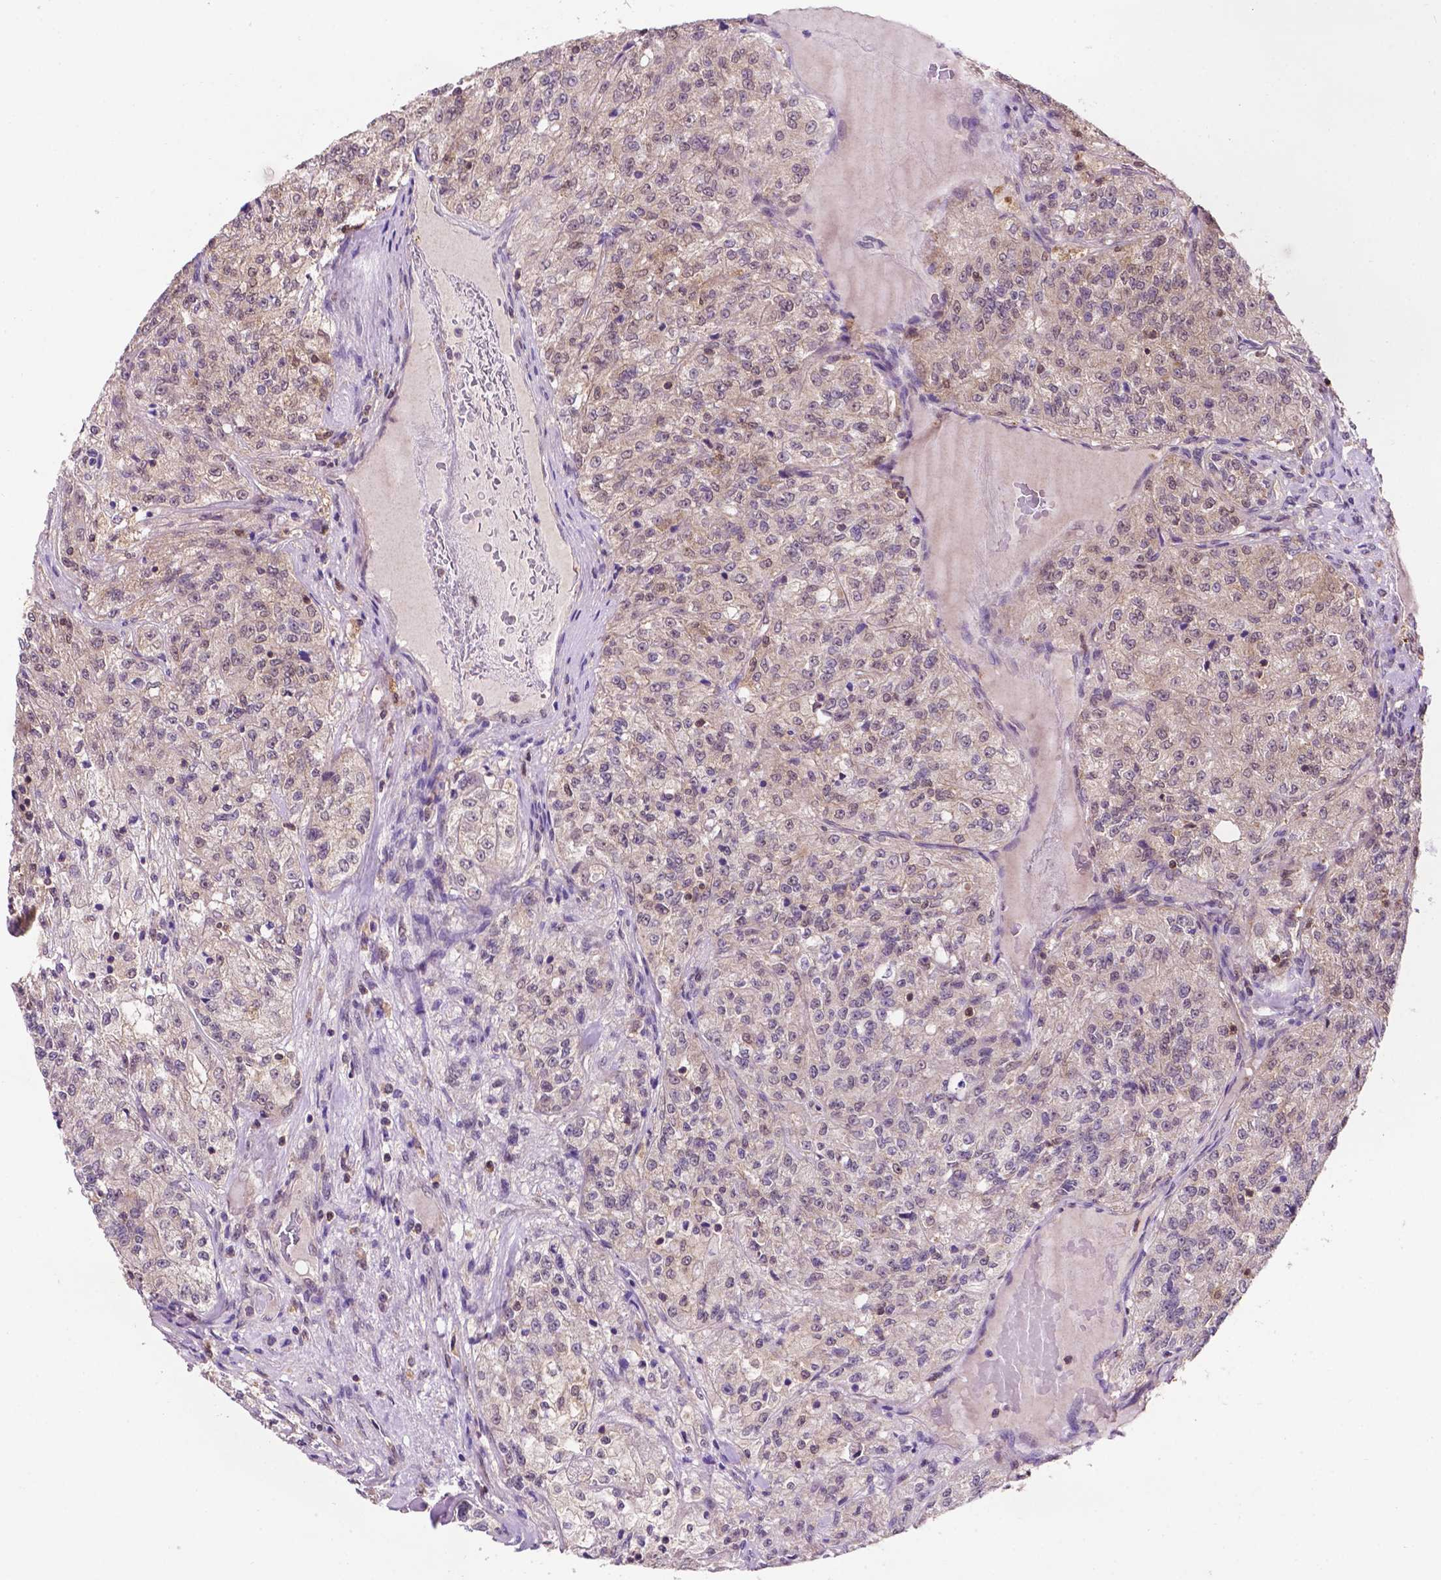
{"staining": {"intensity": "moderate", "quantity": "<25%", "location": "cytoplasmic/membranous,nuclear"}, "tissue": "renal cancer", "cell_type": "Tumor cells", "image_type": "cancer", "snomed": [{"axis": "morphology", "description": "Adenocarcinoma, NOS"}, {"axis": "topography", "description": "Kidney"}], "caption": "Brown immunohistochemical staining in renal adenocarcinoma reveals moderate cytoplasmic/membranous and nuclear positivity in approximately <25% of tumor cells. The protein of interest is stained brown, and the nuclei are stained in blue (DAB (3,3'-diaminobenzidine) IHC with brightfield microscopy, high magnification).", "gene": "UBE2L6", "patient": {"sex": "female", "age": 63}}